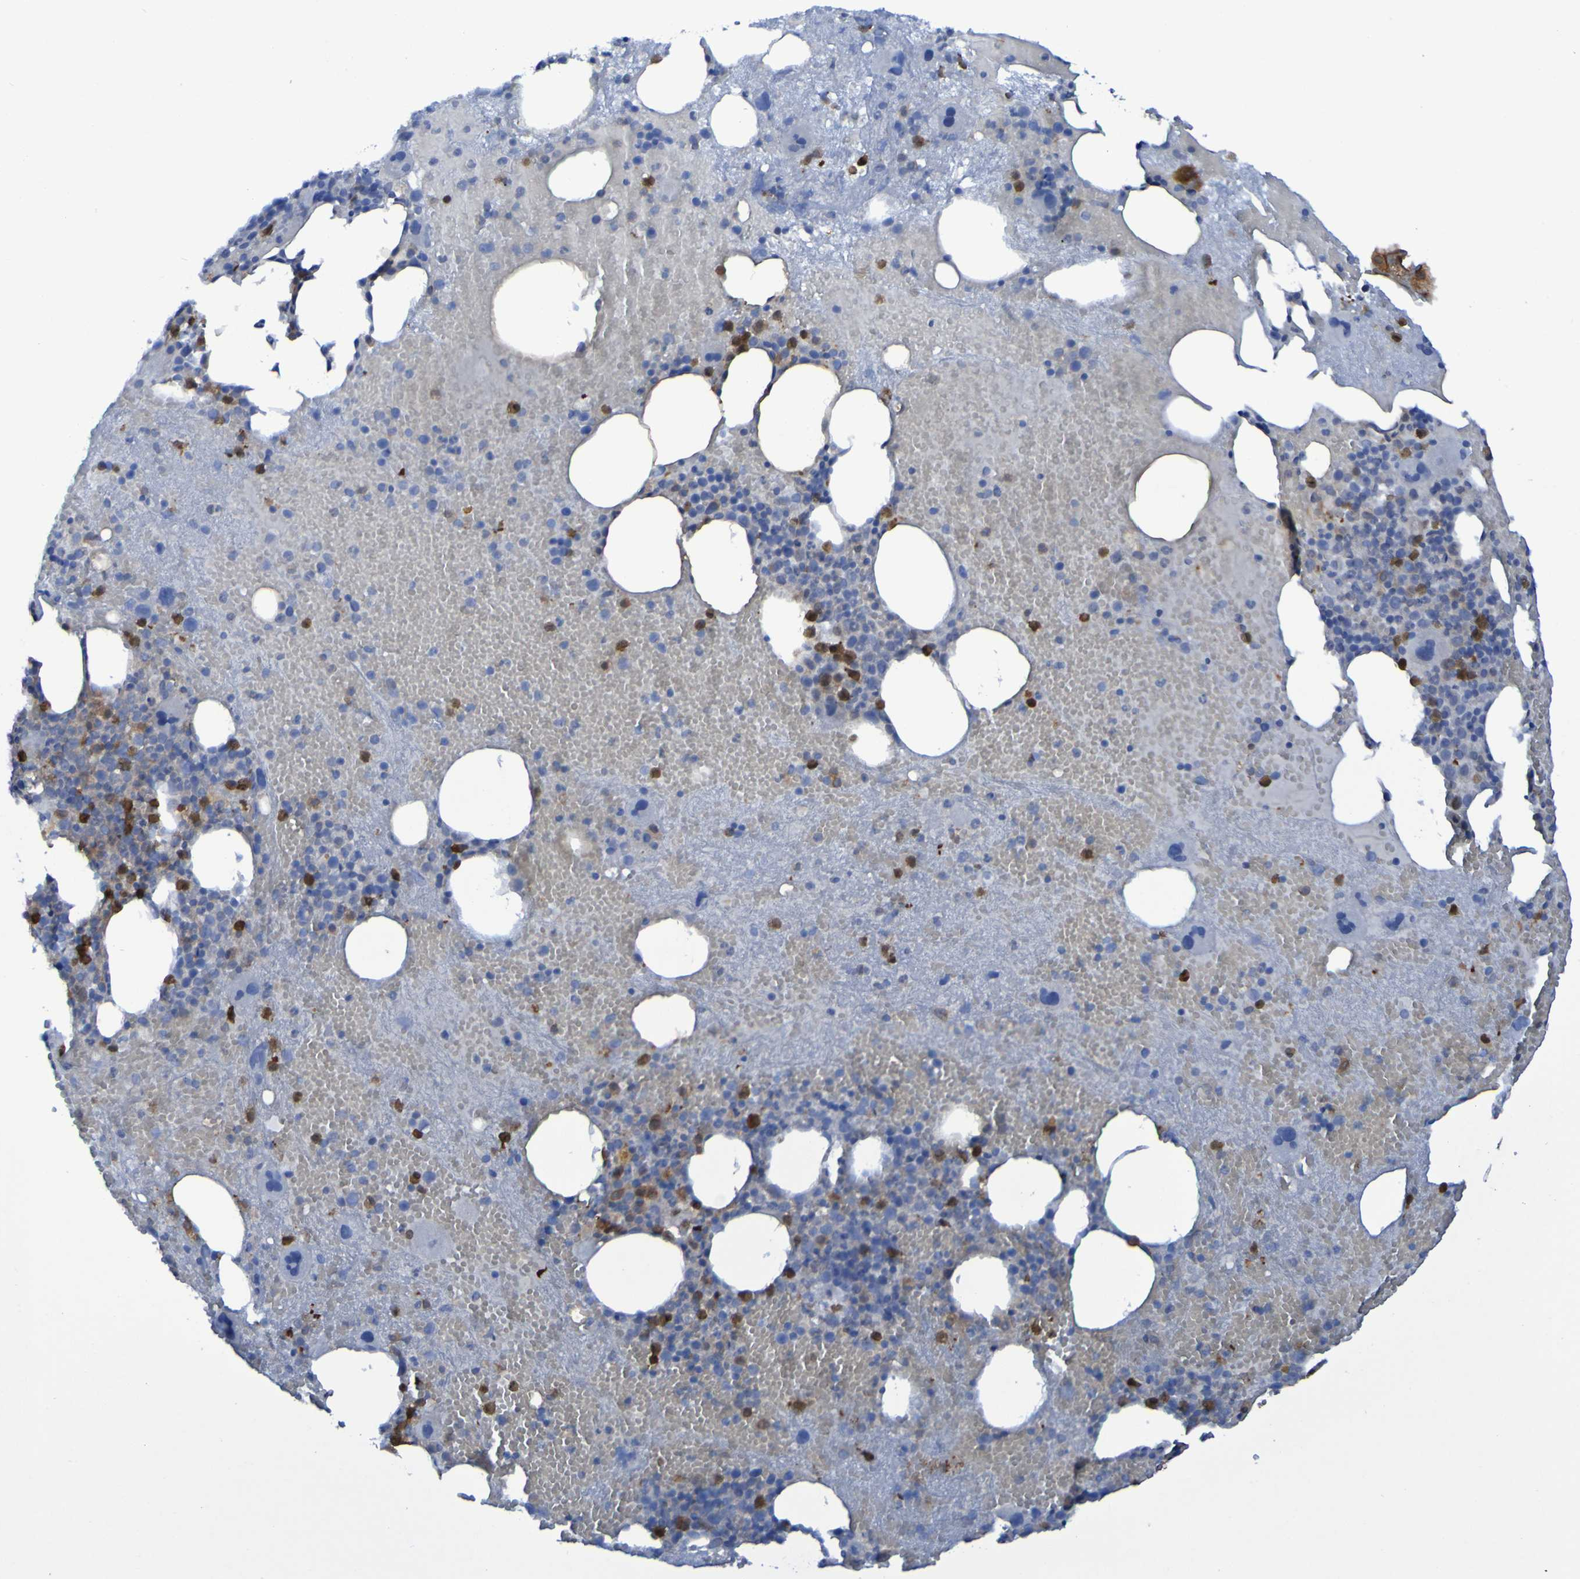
{"staining": {"intensity": "strong", "quantity": "<25%", "location": "cytoplasmic/membranous"}, "tissue": "bone marrow", "cell_type": "Hematopoietic cells", "image_type": "normal", "snomed": [{"axis": "morphology", "description": "Normal tissue, NOS"}, {"axis": "morphology", "description": "Inflammation, NOS"}, {"axis": "topography", "description": "Bone marrow"}], "caption": "An image of bone marrow stained for a protein exhibits strong cytoplasmic/membranous brown staining in hematopoietic cells. (IHC, brightfield microscopy, high magnification).", "gene": "MPPE1", "patient": {"sex": "male", "age": 43}}